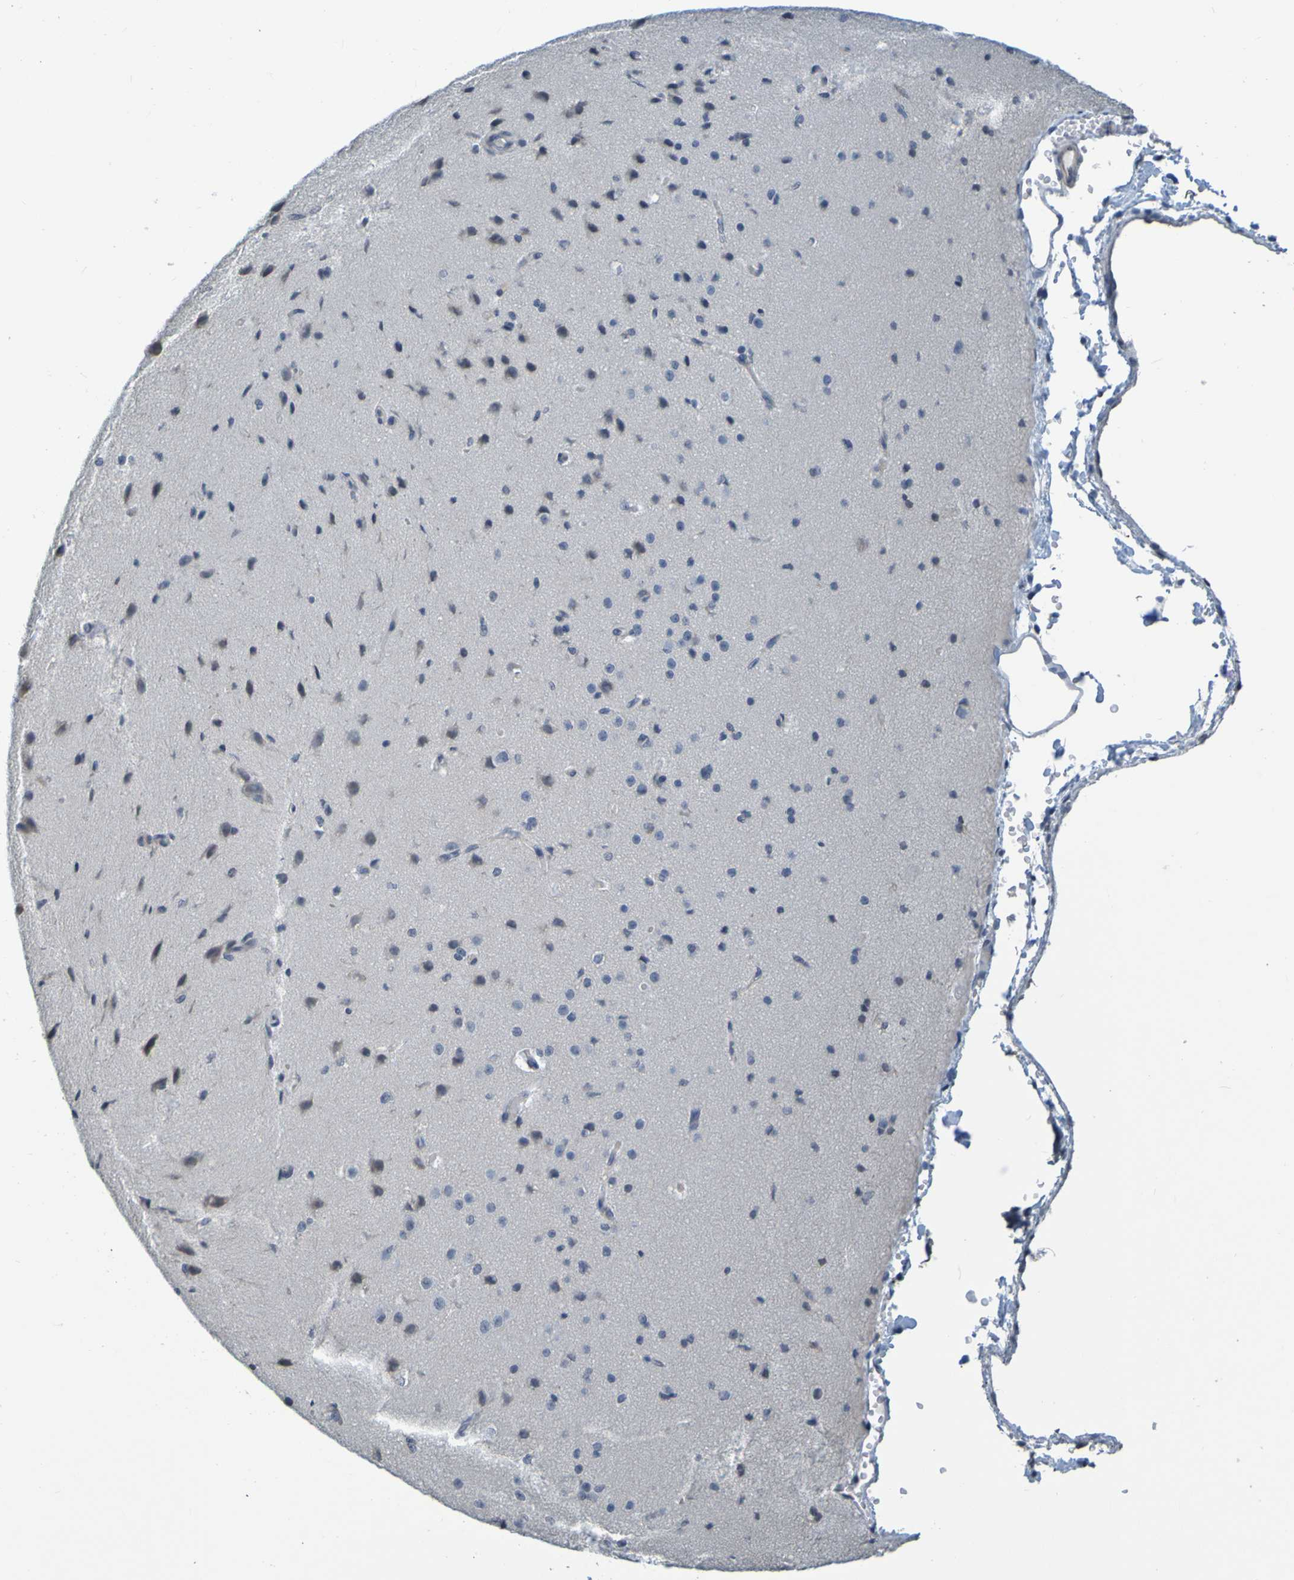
{"staining": {"intensity": "negative", "quantity": "none", "location": "none"}, "tissue": "cerebral cortex", "cell_type": "Endothelial cells", "image_type": "normal", "snomed": [{"axis": "morphology", "description": "Normal tissue, NOS"}, {"axis": "morphology", "description": "Developmental malformation"}, {"axis": "topography", "description": "Cerebral cortex"}], "caption": "High magnification brightfield microscopy of normal cerebral cortex stained with DAB (brown) and counterstained with hematoxylin (blue): endothelial cells show no significant positivity. Nuclei are stained in blue.", "gene": "C3AR1", "patient": {"sex": "female", "age": 30}}